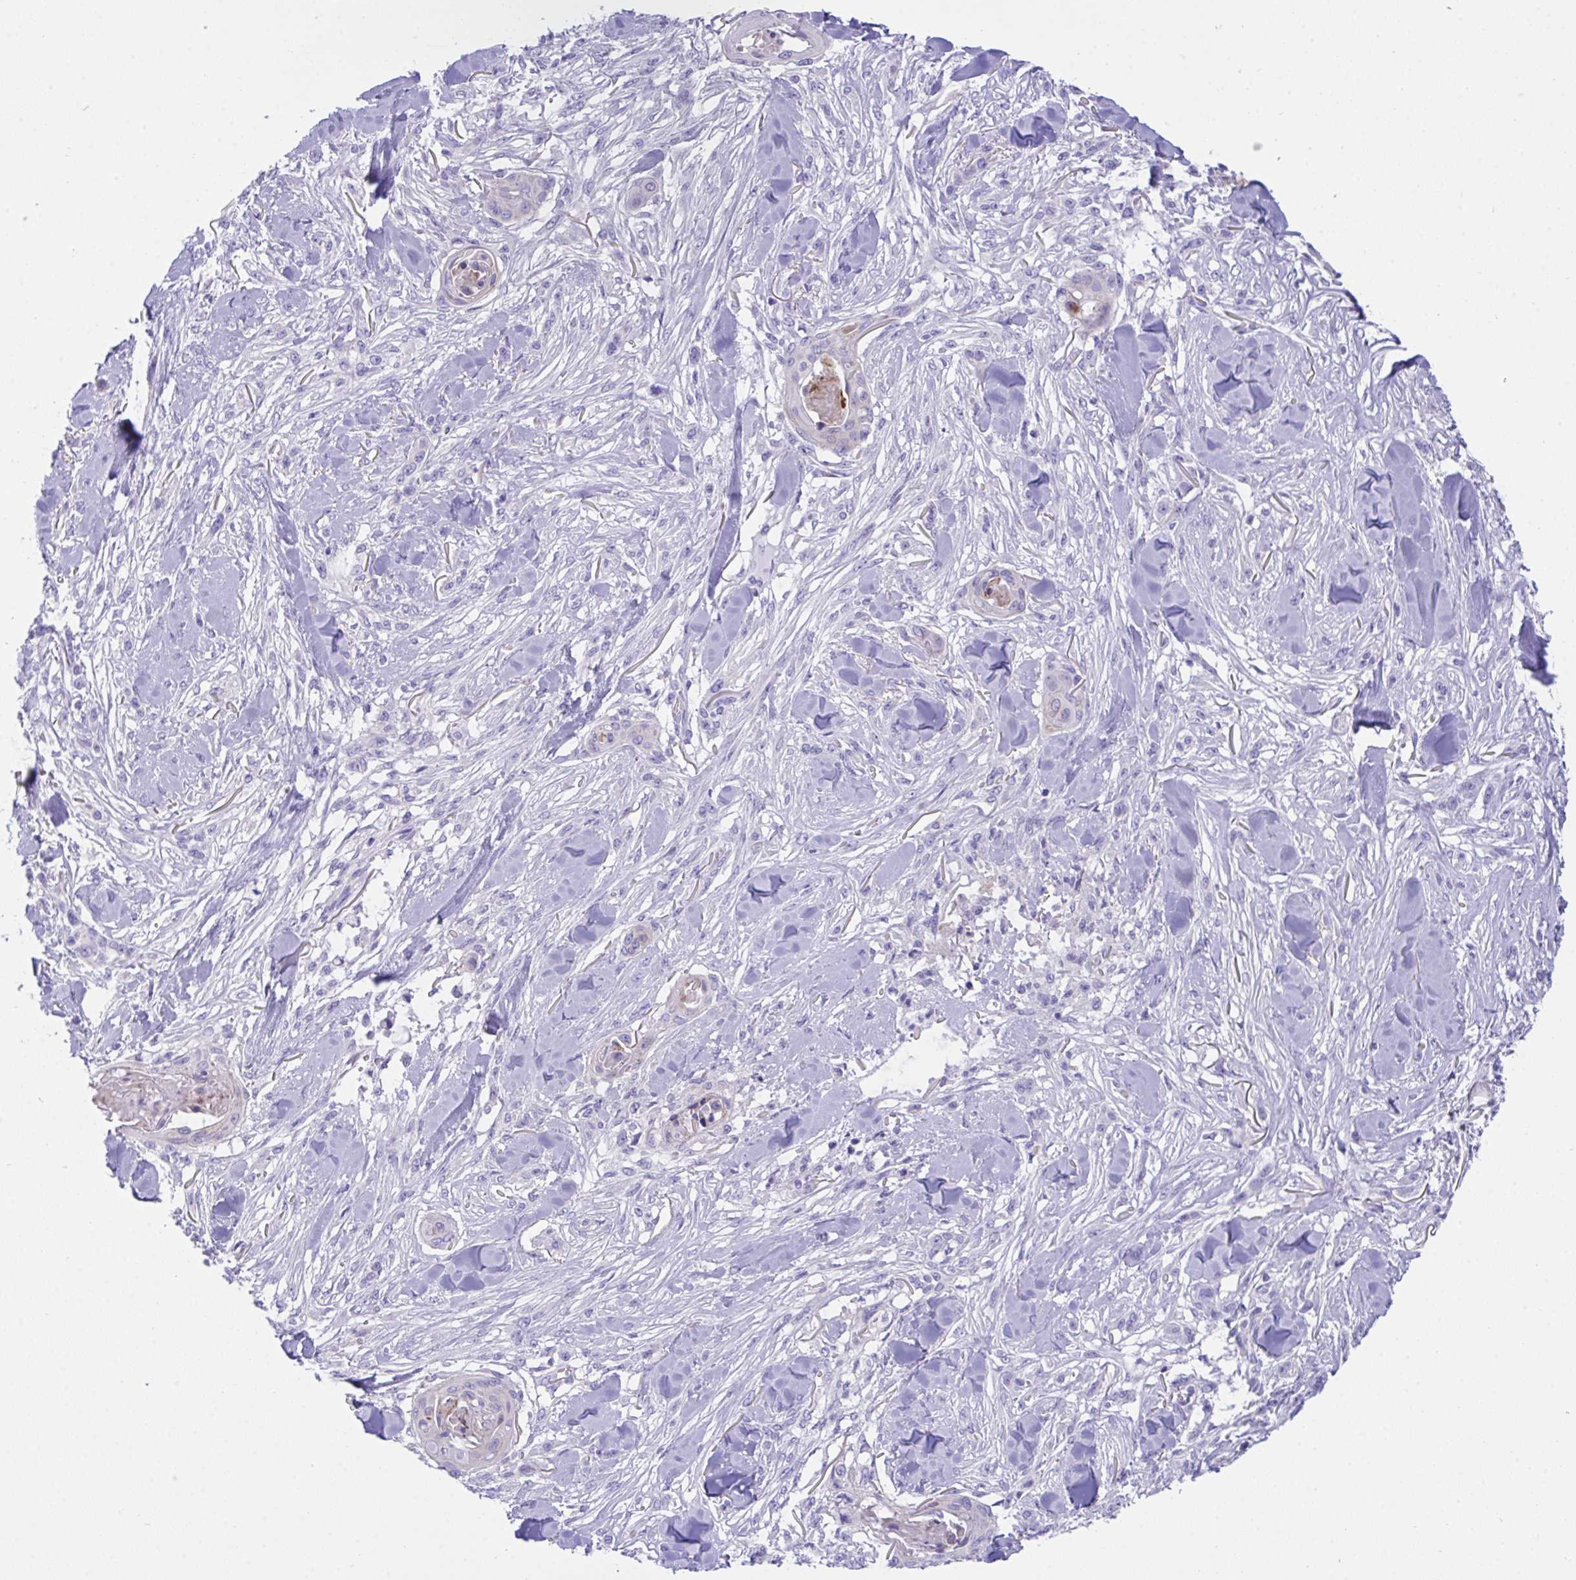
{"staining": {"intensity": "negative", "quantity": "none", "location": "none"}, "tissue": "skin cancer", "cell_type": "Tumor cells", "image_type": "cancer", "snomed": [{"axis": "morphology", "description": "Squamous cell carcinoma, NOS"}, {"axis": "topography", "description": "Skin"}], "caption": "DAB immunohistochemical staining of skin cancer reveals no significant expression in tumor cells.", "gene": "TMEM106B", "patient": {"sex": "female", "age": 59}}